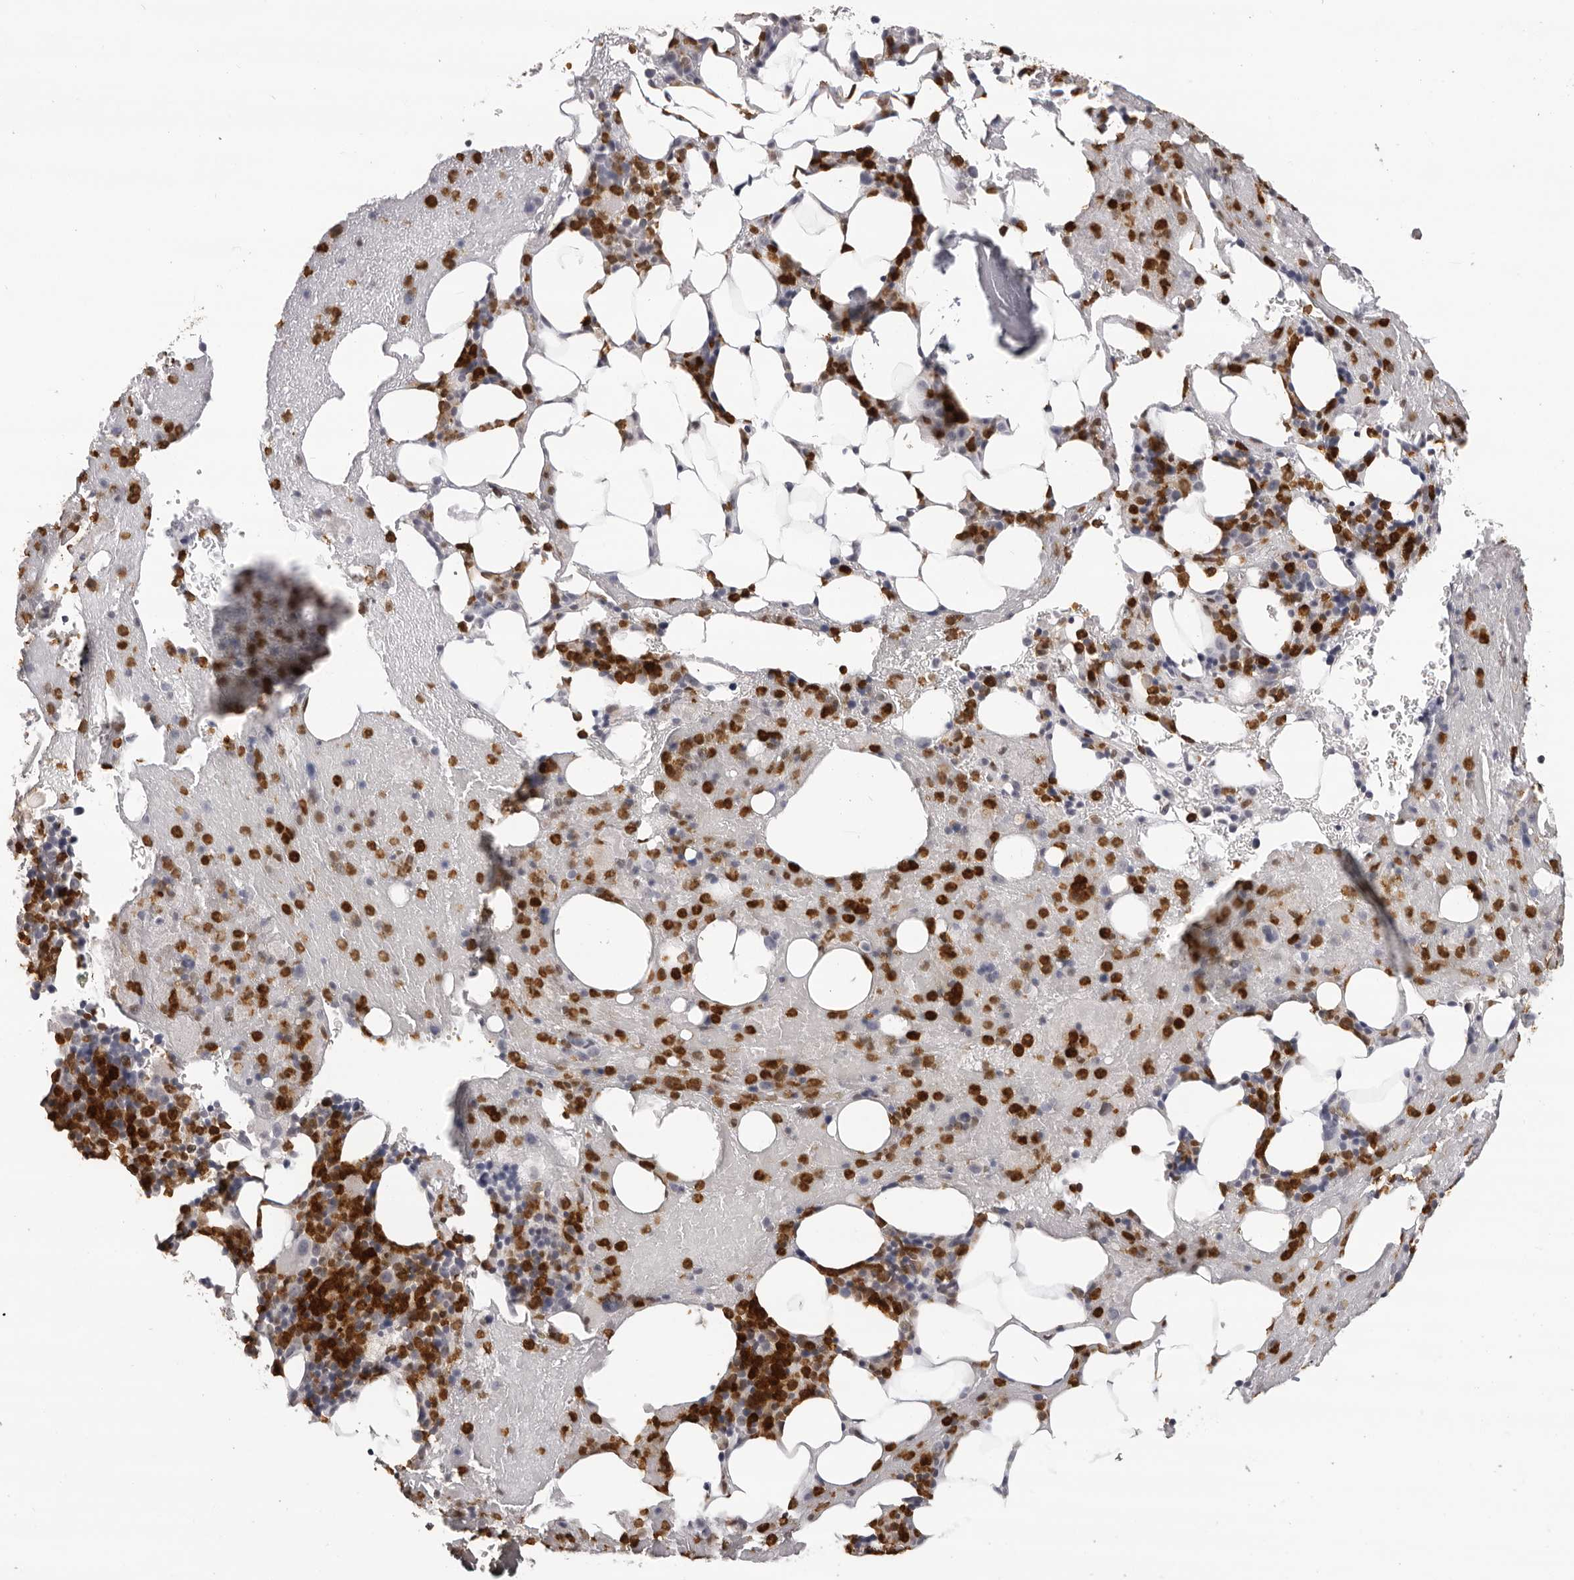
{"staining": {"intensity": "strong", "quantity": ">75%", "location": "cytoplasmic/membranous,nuclear"}, "tissue": "bone marrow", "cell_type": "Hematopoietic cells", "image_type": "normal", "snomed": [{"axis": "morphology", "description": "Normal tissue, NOS"}, {"axis": "topography", "description": "Bone marrow"}], "caption": "IHC photomicrograph of normal human bone marrow stained for a protein (brown), which demonstrates high levels of strong cytoplasmic/membranous,nuclear expression in approximately >75% of hematopoietic cells.", "gene": "IL31", "patient": {"sex": "female", "age": 54}}